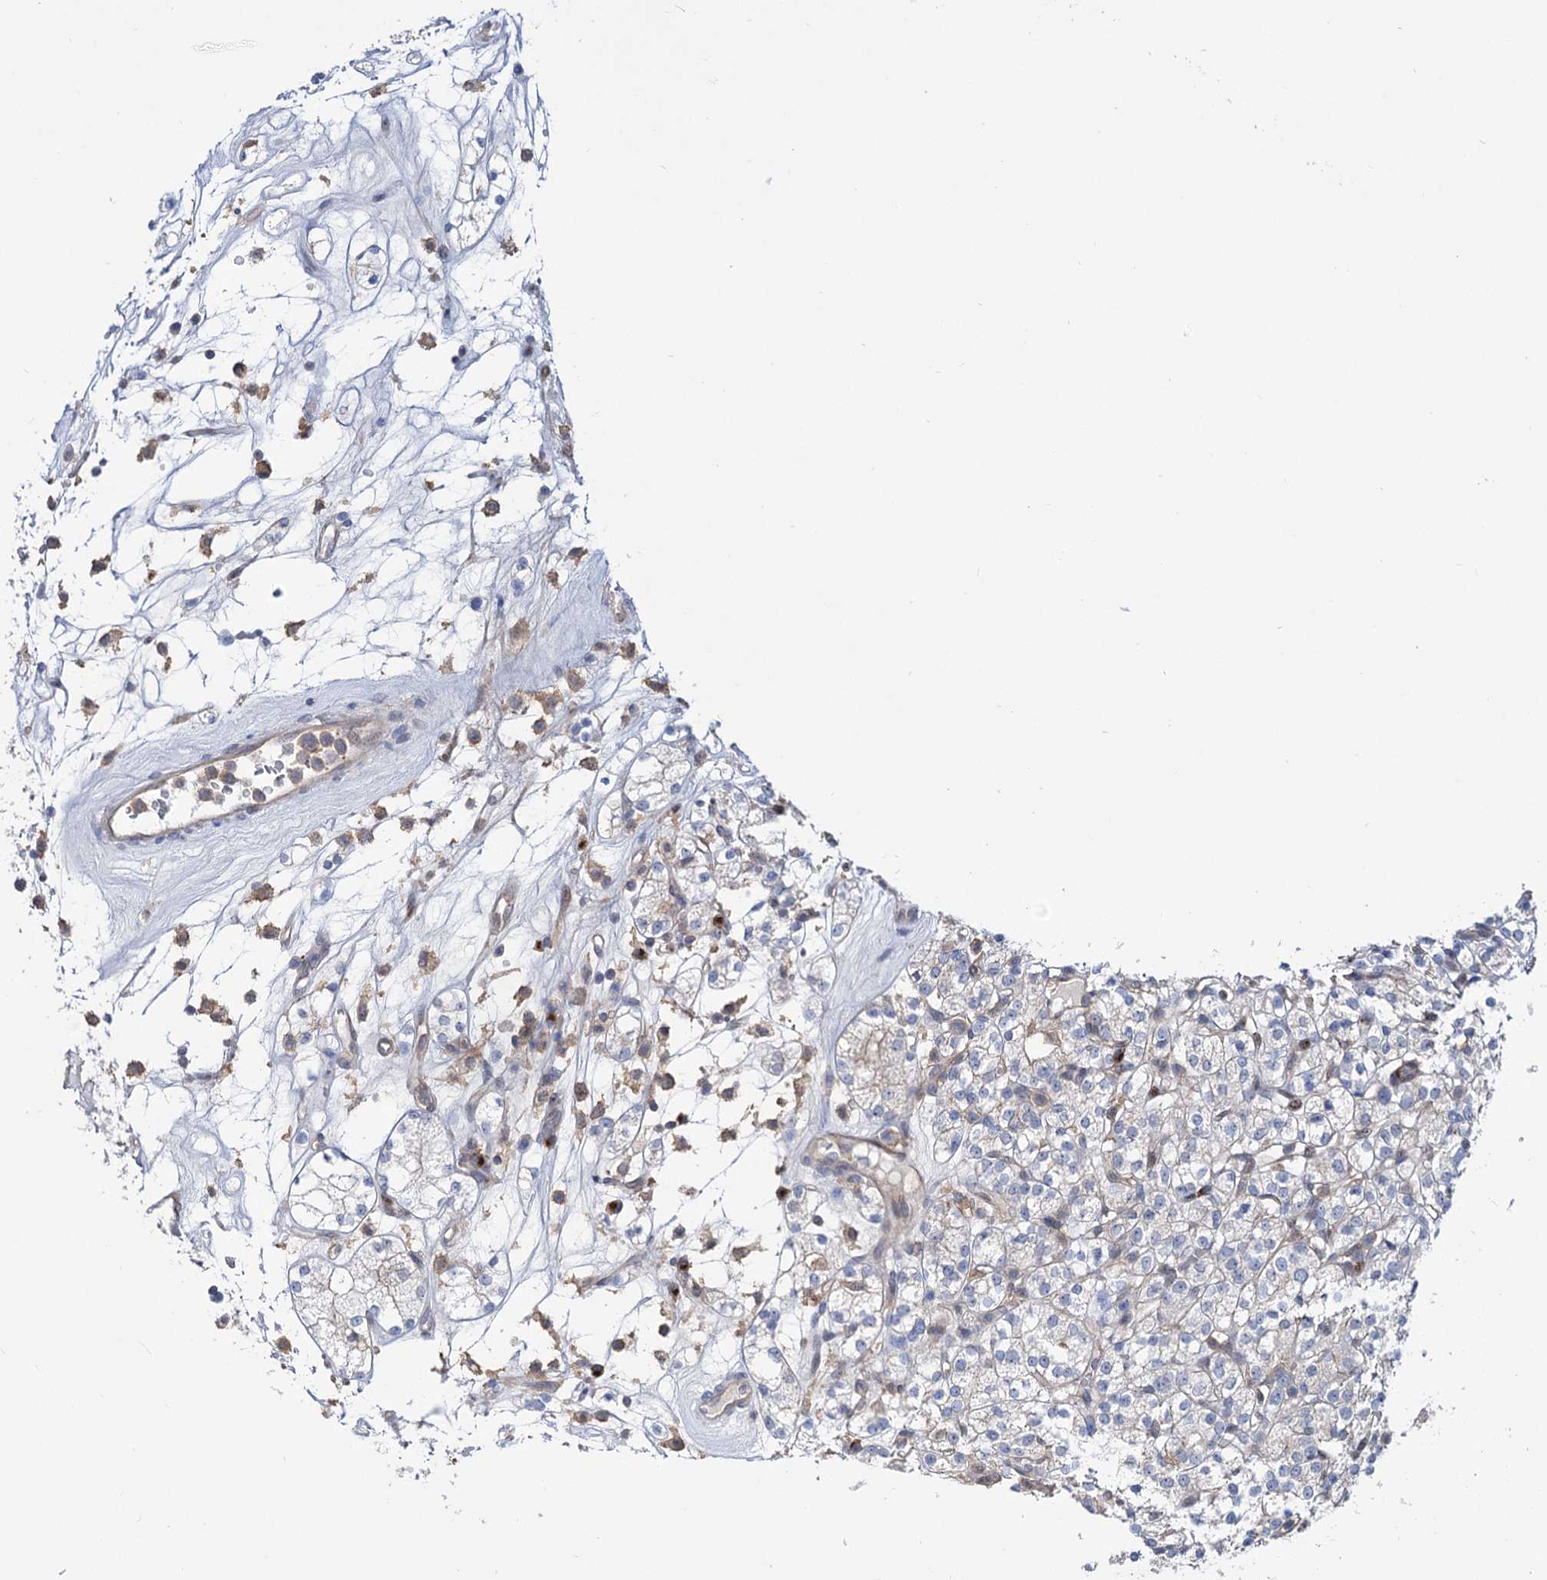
{"staining": {"intensity": "negative", "quantity": "none", "location": "none"}, "tissue": "renal cancer", "cell_type": "Tumor cells", "image_type": "cancer", "snomed": [{"axis": "morphology", "description": "Adenocarcinoma, NOS"}, {"axis": "topography", "description": "Kidney"}], "caption": "Immunohistochemical staining of renal cancer demonstrates no significant expression in tumor cells.", "gene": "SEC24A", "patient": {"sex": "male", "age": 77}}